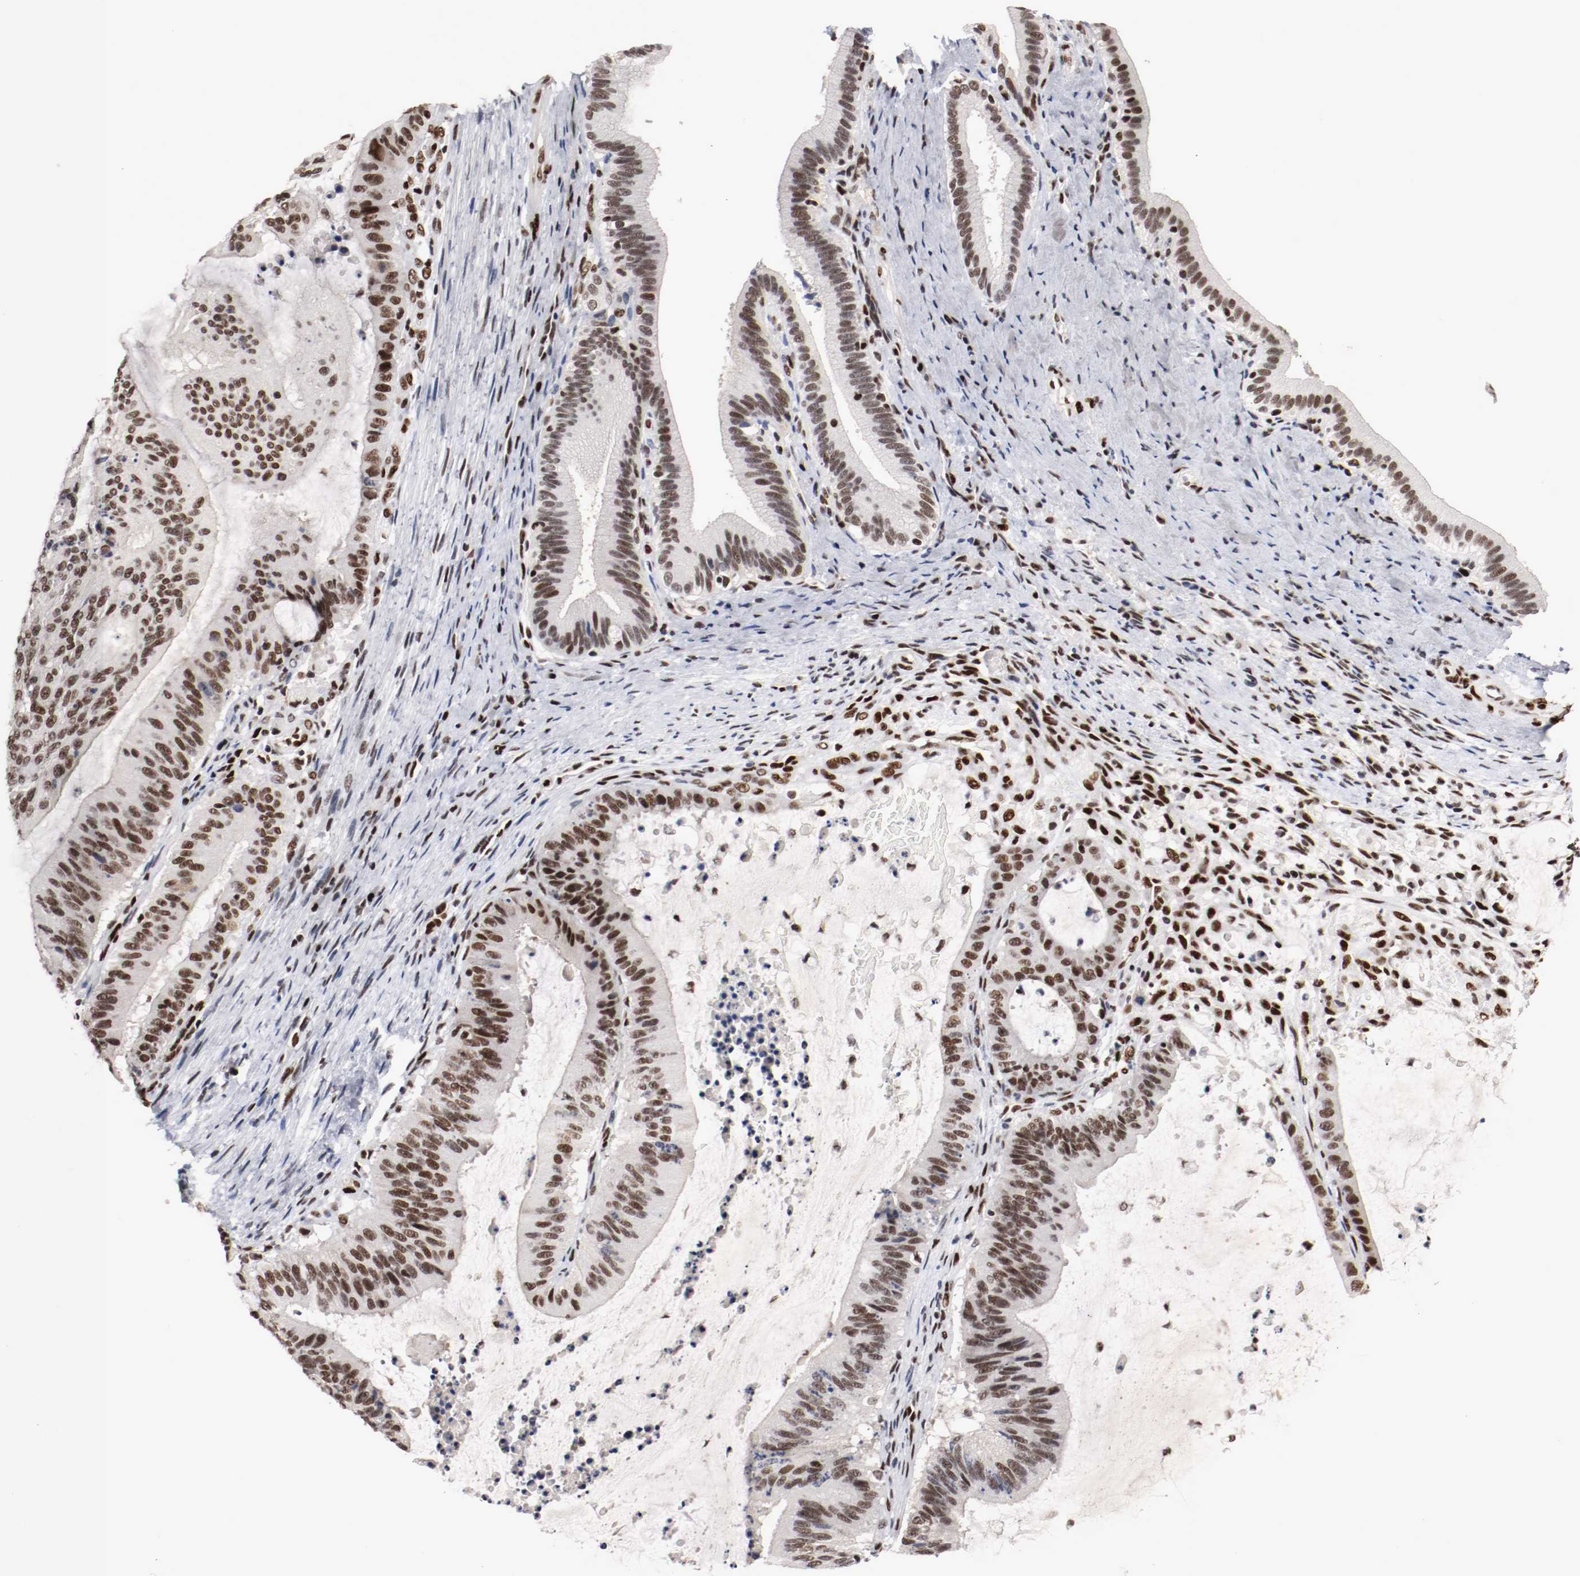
{"staining": {"intensity": "strong", "quantity": ">75%", "location": "nuclear"}, "tissue": "liver cancer", "cell_type": "Tumor cells", "image_type": "cancer", "snomed": [{"axis": "morphology", "description": "Cholangiocarcinoma"}, {"axis": "topography", "description": "Liver"}], "caption": "Brown immunohistochemical staining in human liver cancer exhibits strong nuclear expression in approximately >75% of tumor cells.", "gene": "MEF2D", "patient": {"sex": "female", "age": 73}}